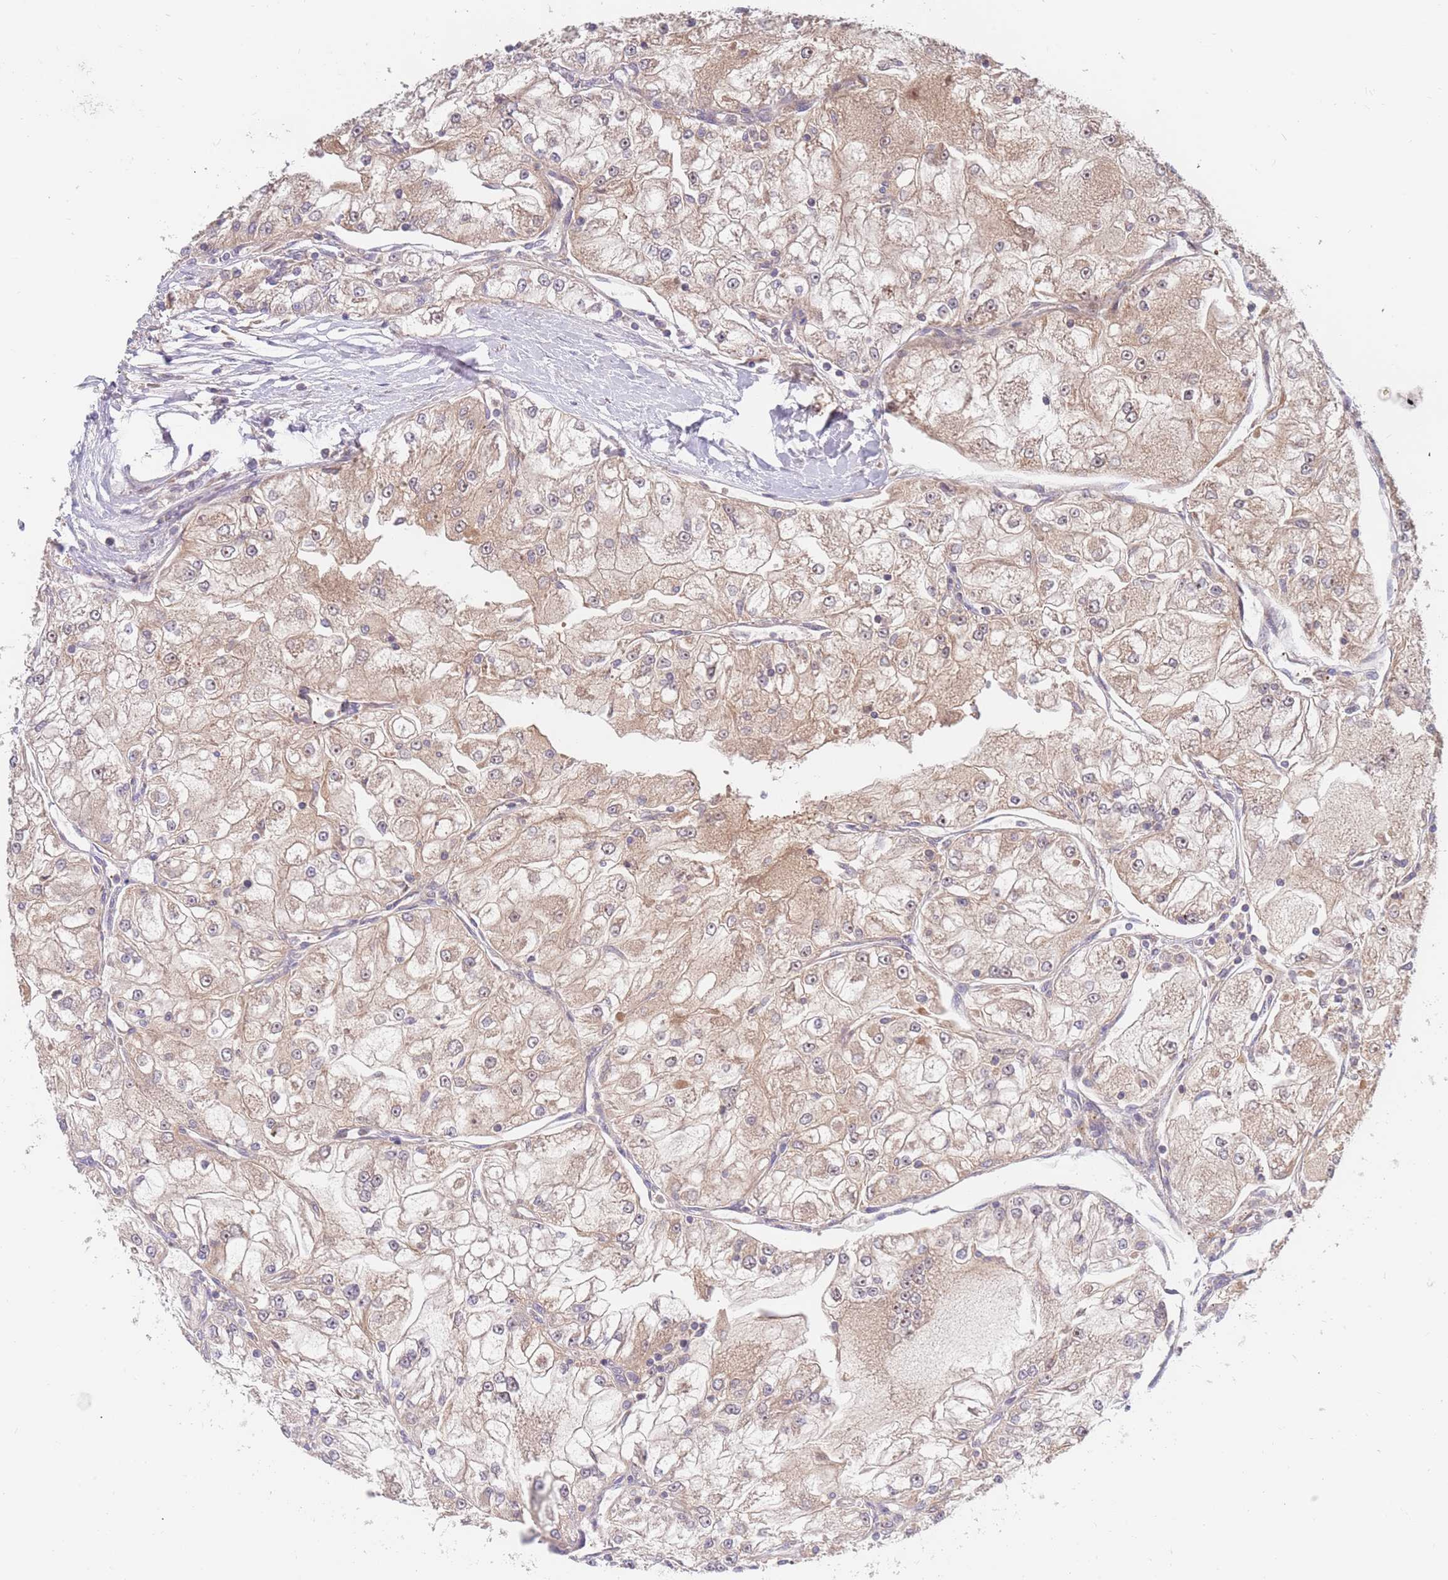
{"staining": {"intensity": "weak", "quantity": "25%-75%", "location": "cytoplasmic/membranous"}, "tissue": "renal cancer", "cell_type": "Tumor cells", "image_type": "cancer", "snomed": [{"axis": "morphology", "description": "Adenocarcinoma, NOS"}, {"axis": "topography", "description": "Kidney"}], "caption": "Protein expression analysis of renal adenocarcinoma demonstrates weak cytoplasmic/membranous positivity in about 25%-75% of tumor cells.", "gene": "BORCS5", "patient": {"sex": "female", "age": 72}}